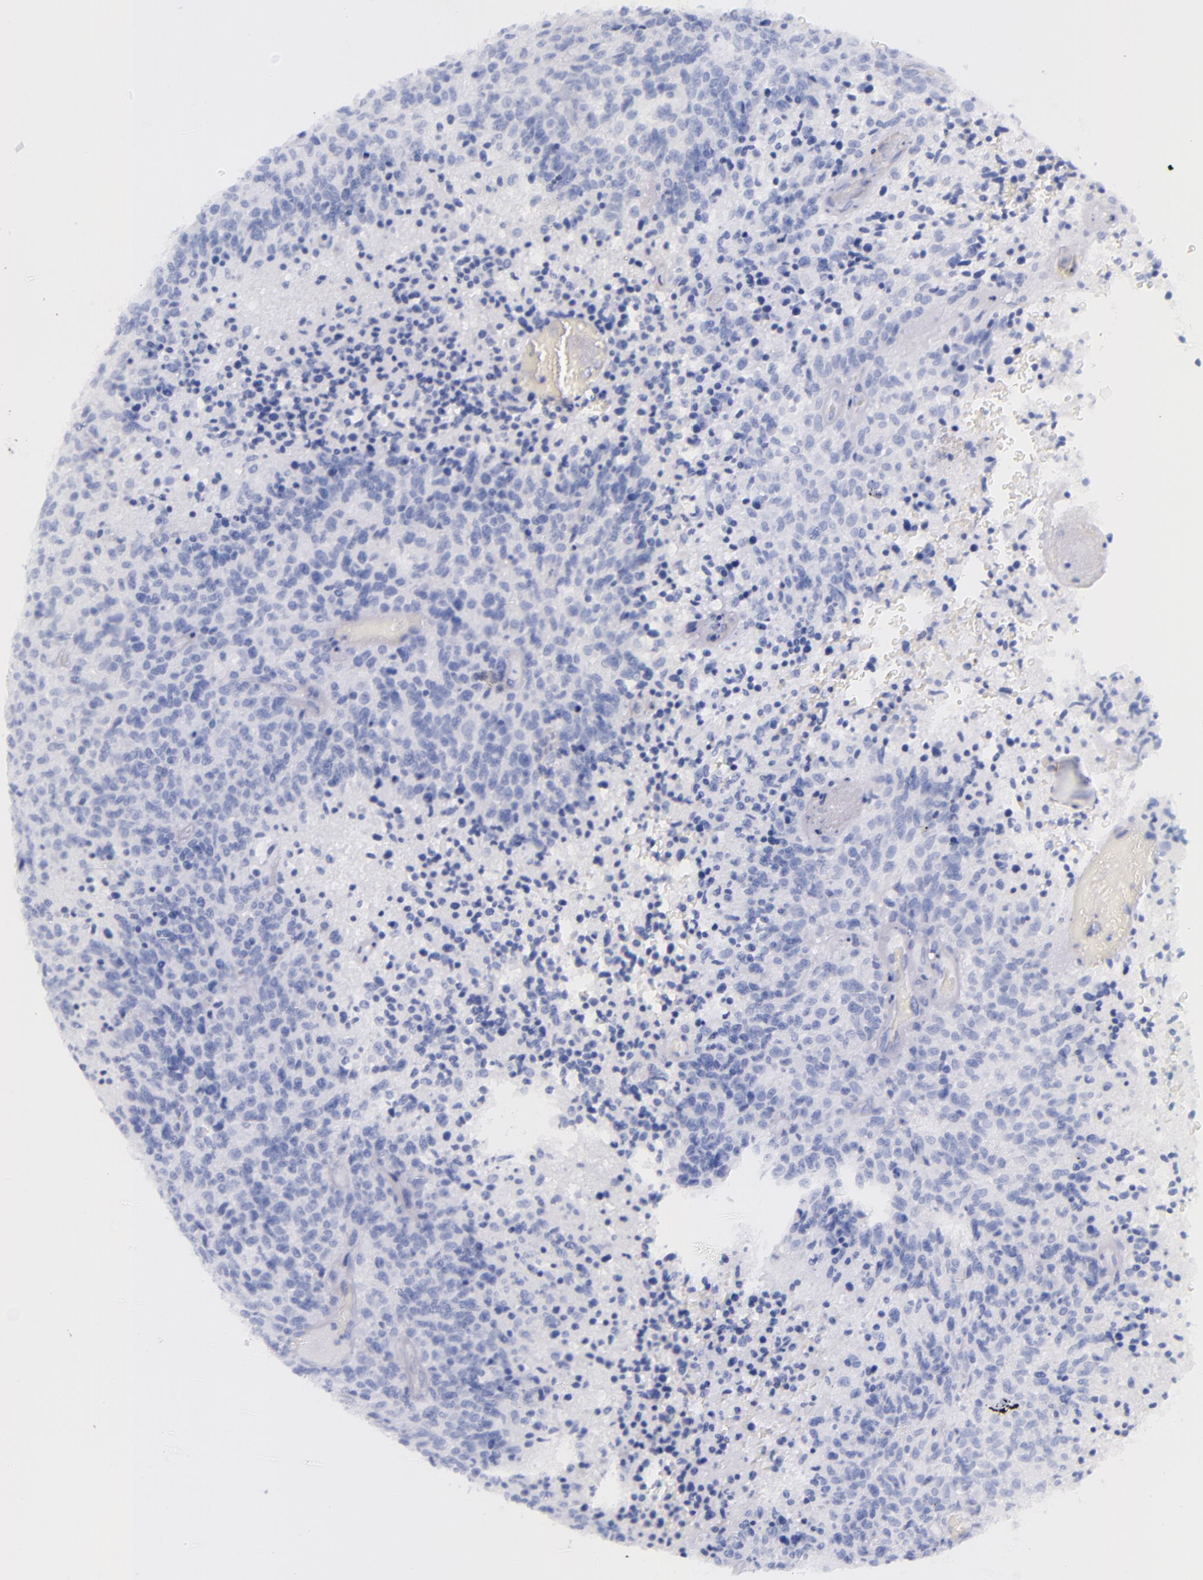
{"staining": {"intensity": "negative", "quantity": "none", "location": "none"}, "tissue": "glioma", "cell_type": "Tumor cells", "image_type": "cancer", "snomed": [{"axis": "morphology", "description": "Glioma, malignant, High grade"}, {"axis": "topography", "description": "Brain"}], "caption": "Glioma stained for a protein using IHC reveals no positivity tumor cells.", "gene": "SFTPA2", "patient": {"sex": "male", "age": 36}}